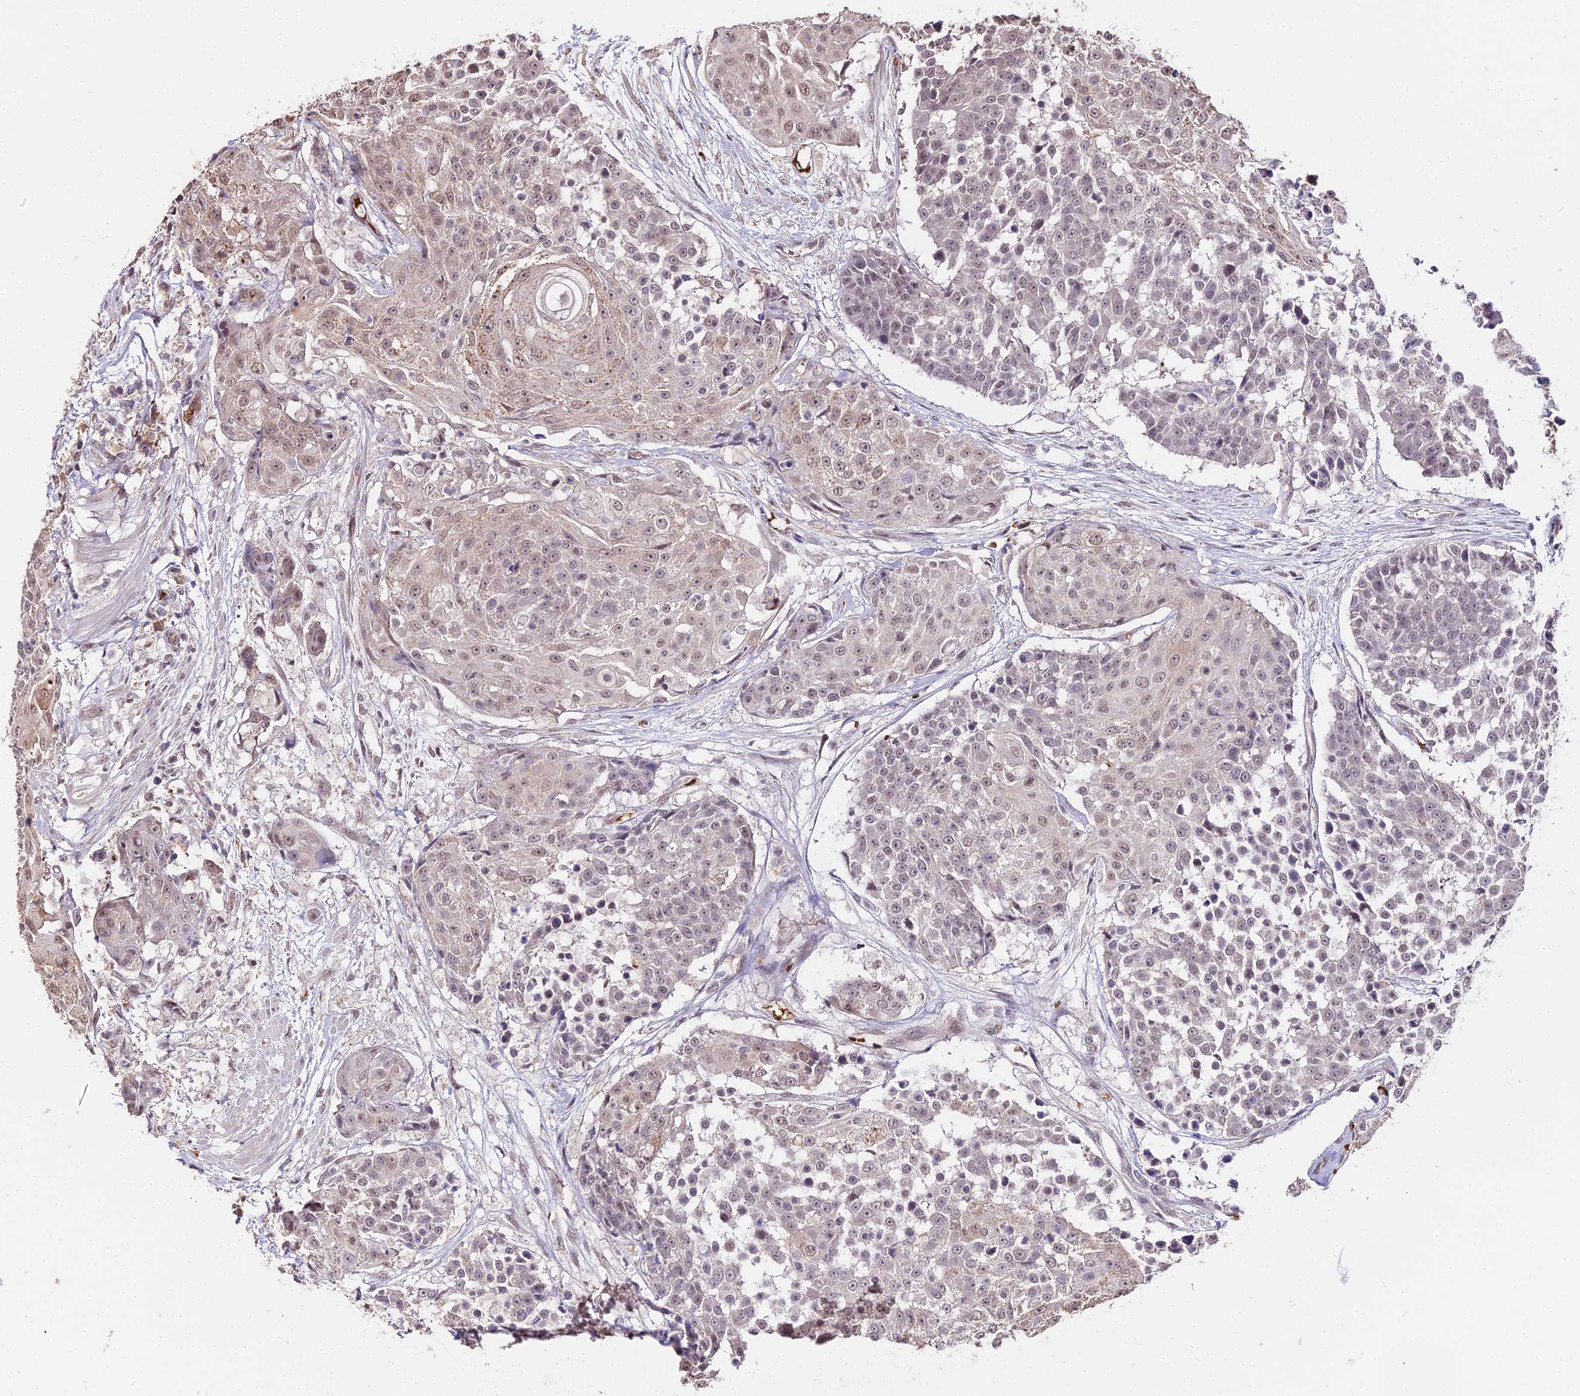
{"staining": {"intensity": "weak", "quantity": "<25%", "location": "cytoplasmic/membranous,nuclear"}, "tissue": "urothelial cancer", "cell_type": "Tumor cells", "image_type": "cancer", "snomed": [{"axis": "morphology", "description": "Urothelial carcinoma, High grade"}, {"axis": "topography", "description": "Urinary bladder"}], "caption": "The image demonstrates no significant staining in tumor cells of urothelial cancer.", "gene": "ZDBF2", "patient": {"sex": "female", "age": 63}}